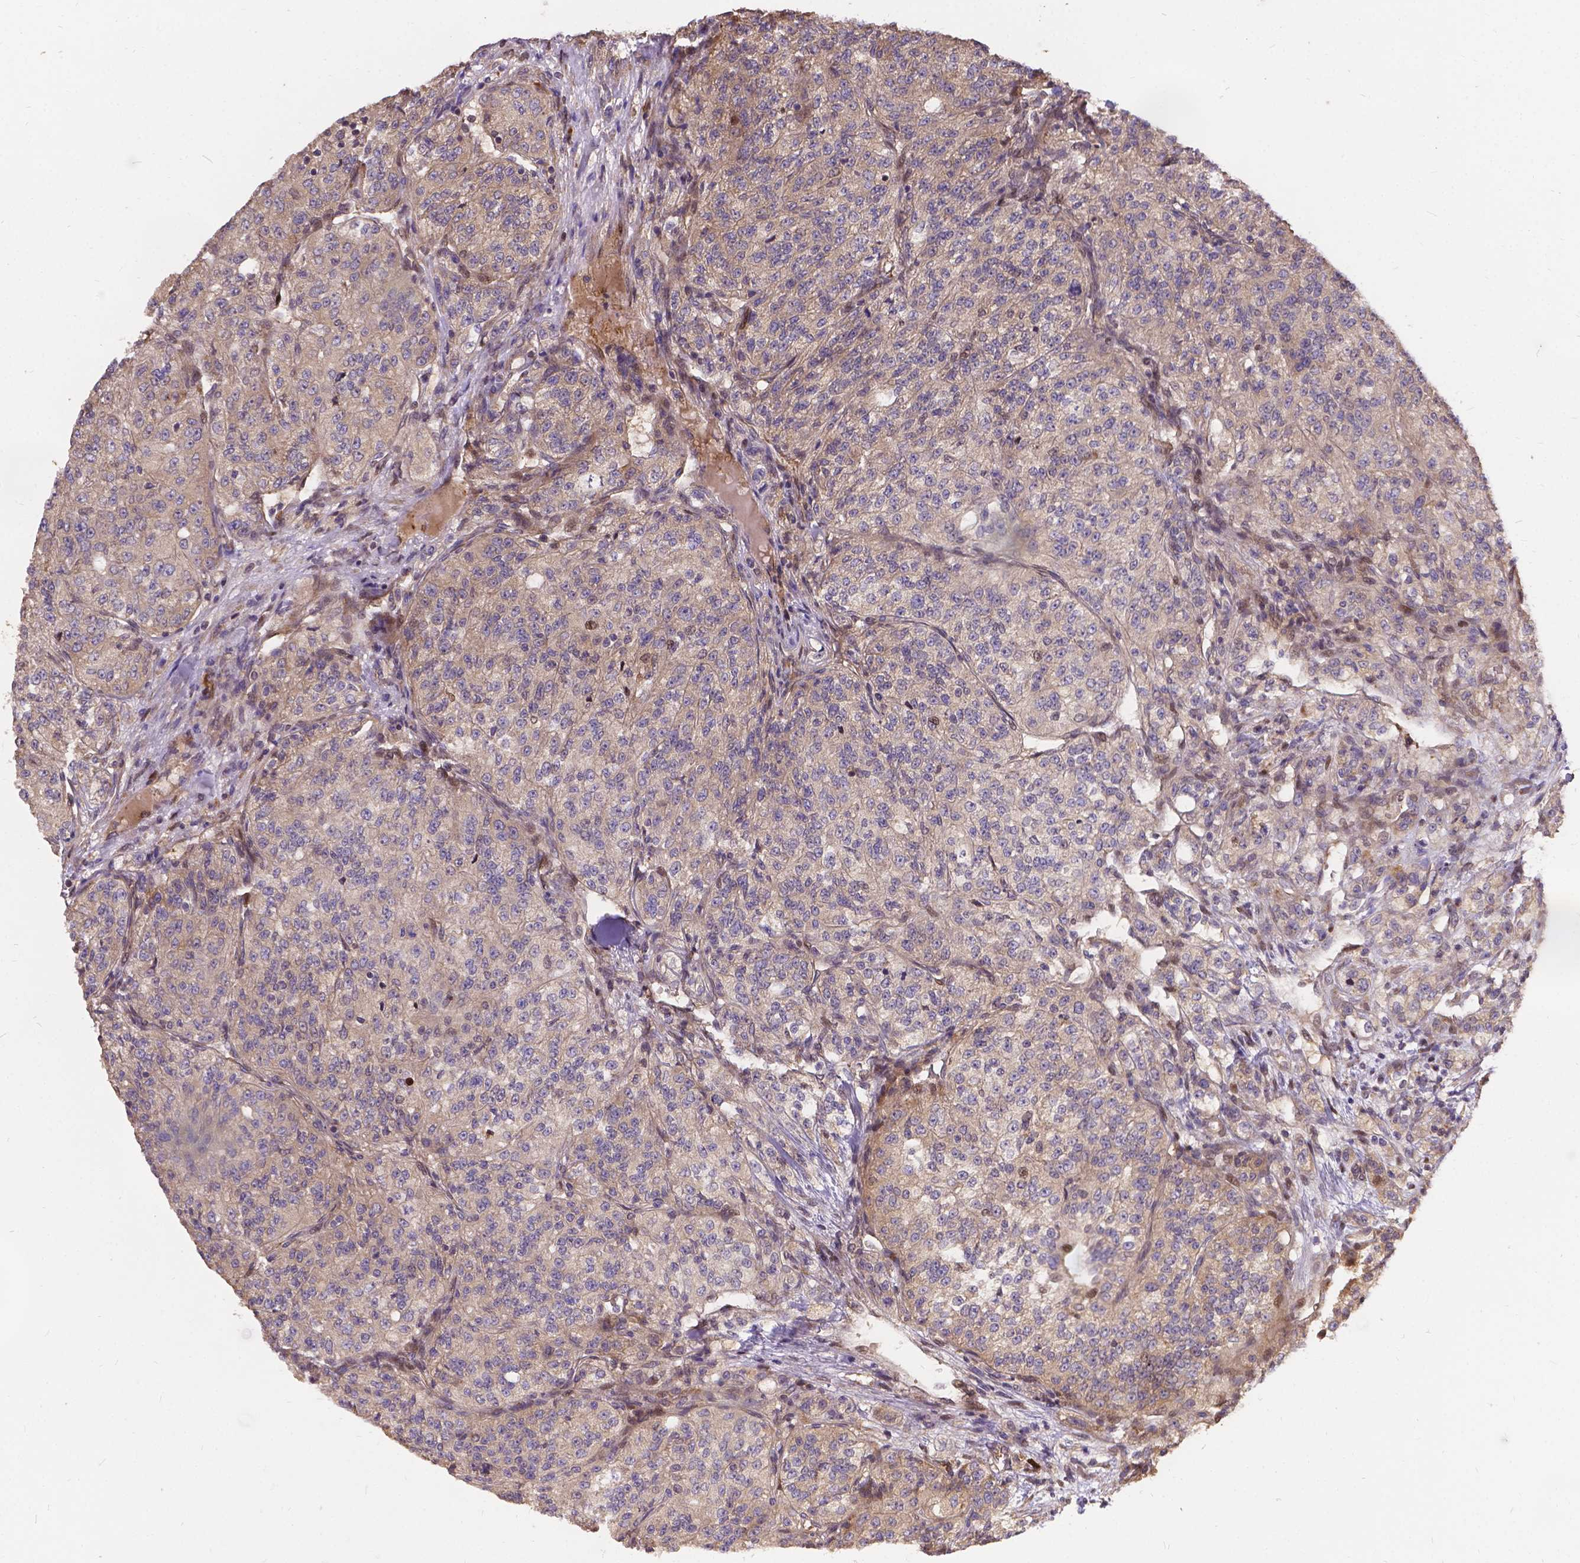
{"staining": {"intensity": "negative", "quantity": "none", "location": "none"}, "tissue": "renal cancer", "cell_type": "Tumor cells", "image_type": "cancer", "snomed": [{"axis": "morphology", "description": "Adenocarcinoma, NOS"}, {"axis": "topography", "description": "Kidney"}], "caption": "This is an IHC image of renal adenocarcinoma. There is no expression in tumor cells.", "gene": "DENND6A", "patient": {"sex": "female", "age": 63}}